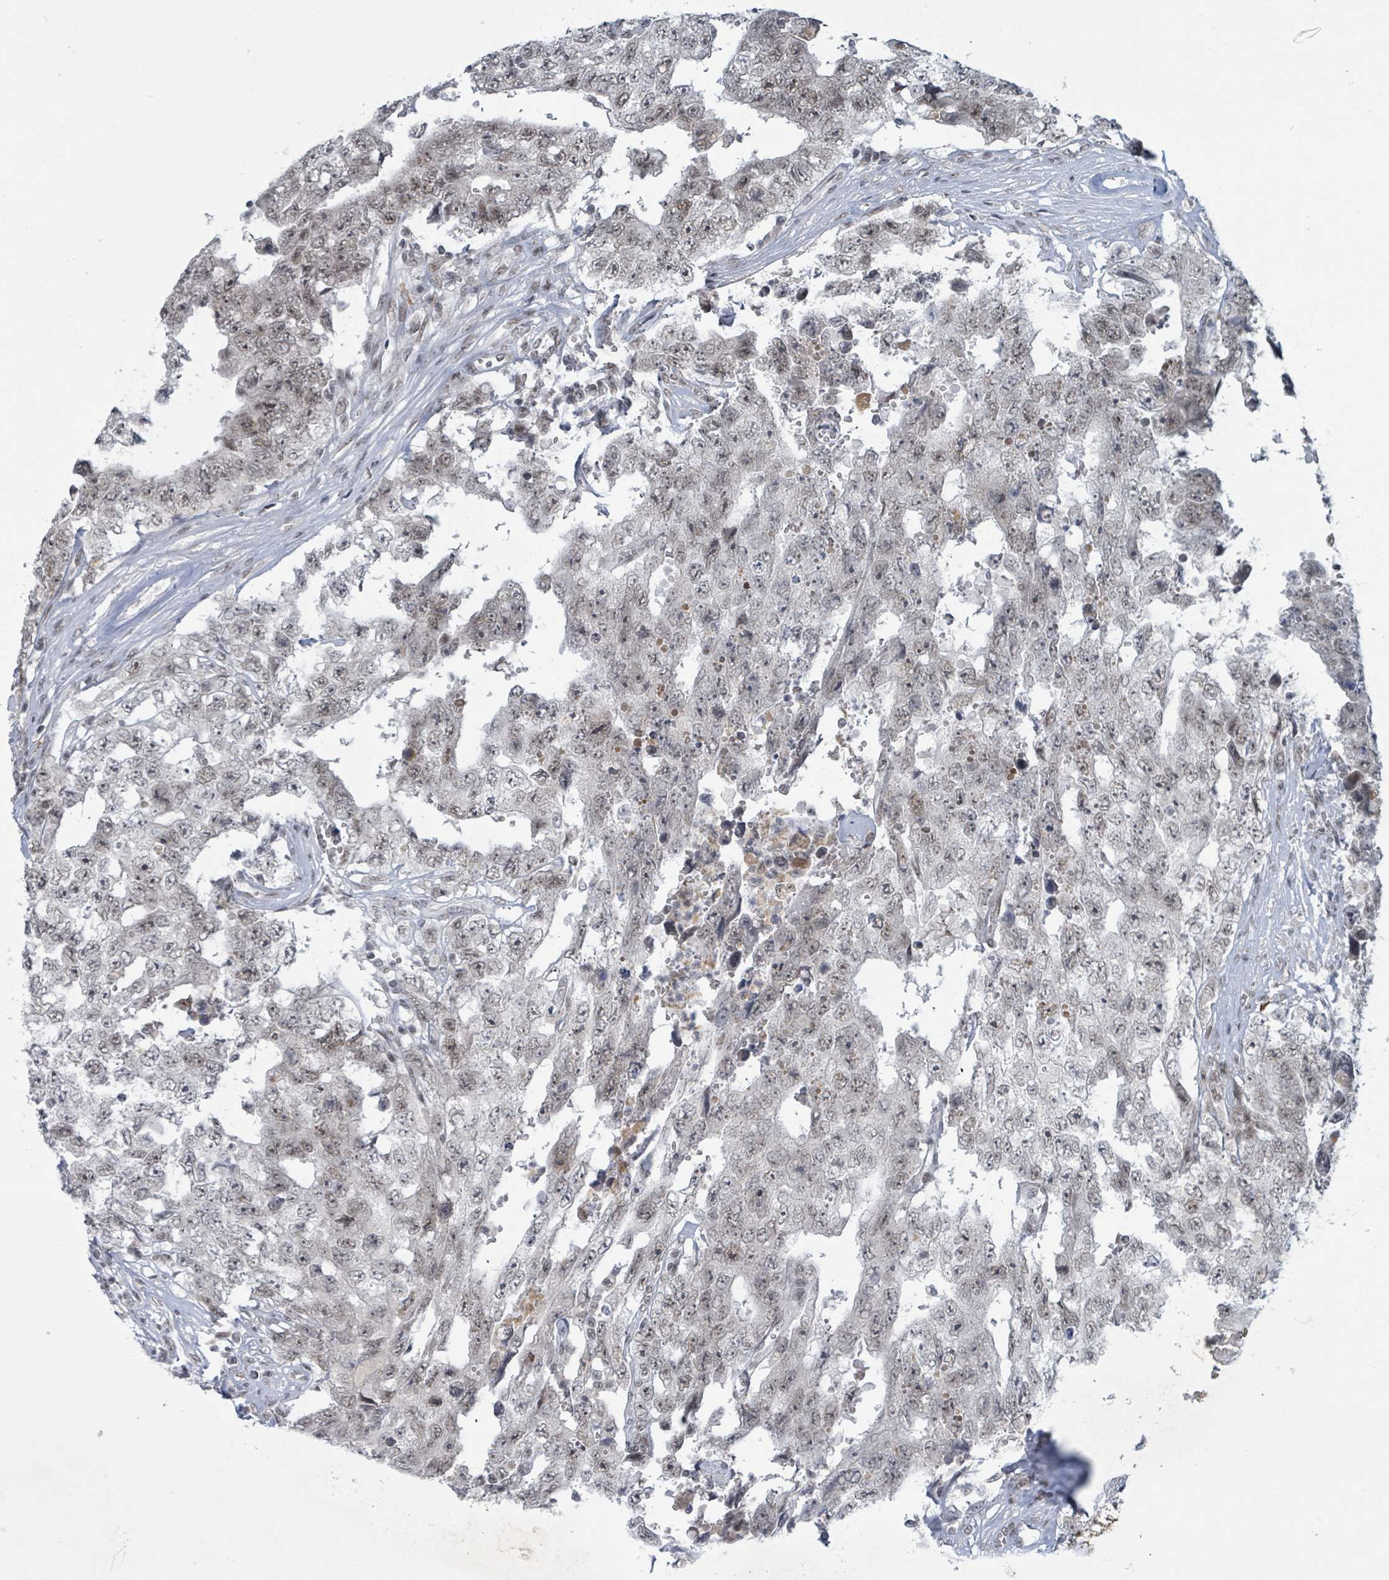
{"staining": {"intensity": "moderate", "quantity": "25%-75%", "location": "nuclear"}, "tissue": "testis cancer", "cell_type": "Tumor cells", "image_type": "cancer", "snomed": [{"axis": "morphology", "description": "Normal tissue, NOS"}, {"axis": "morphology", "description": "Carcinoma, Embryonal, NOS"}, {"axis": "topography", "description": "Testis"}, {"axis": "topography", "description": "Epididymis"}], "caption": "A medium amount of moderate nuclear expression is seen in about 25%-75% of tumor cells in testis cancer (embryonal carcinoma) tissue.", "gene": "BANP", "patient": {"sex": "male", "age": 25}}